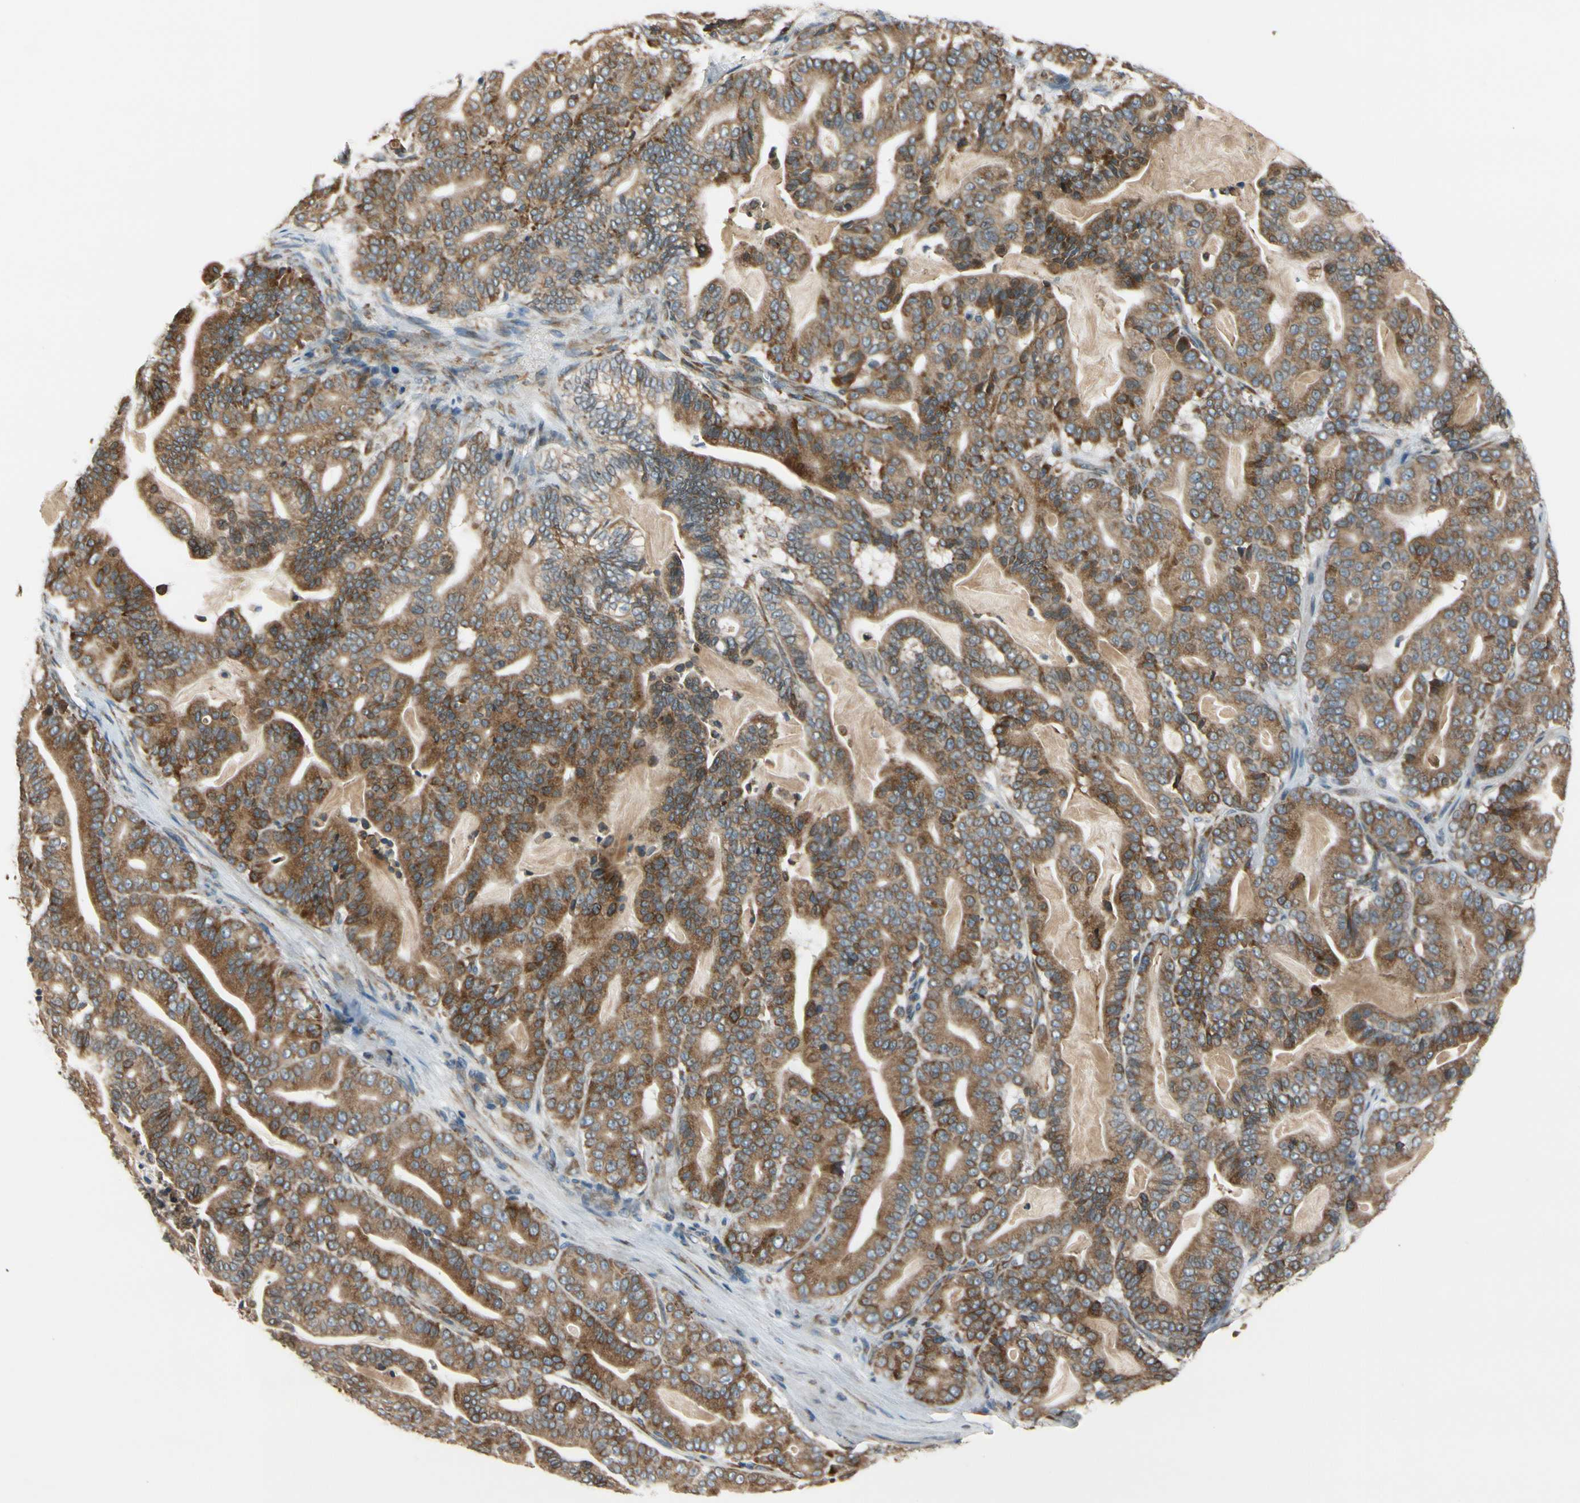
{"staining": {"intensity": "moderate", "quantity": ">75%", "location": "cytoplasmic/membranous"}, "tissue": "pancreatic cancer", "cell_type": "Tumor cells", "image_type": "cancer", "snomed": [{"axis": "morphology", "description": "Adenocarcinoma, NOS"}, {"axis": "topography", "description": "Pancreas"}], "caption": "Immunohistochemical staining of pancreatic adenocarcinoma shows medium levels of moderate cytoplasmic/membranous staining in about >75% of tumor cells. Ihc stains the protein of interest in brown and the nuclei are stained blue.", "gene": "RPN2", "patient": {"sex": "male", "age": 63}}